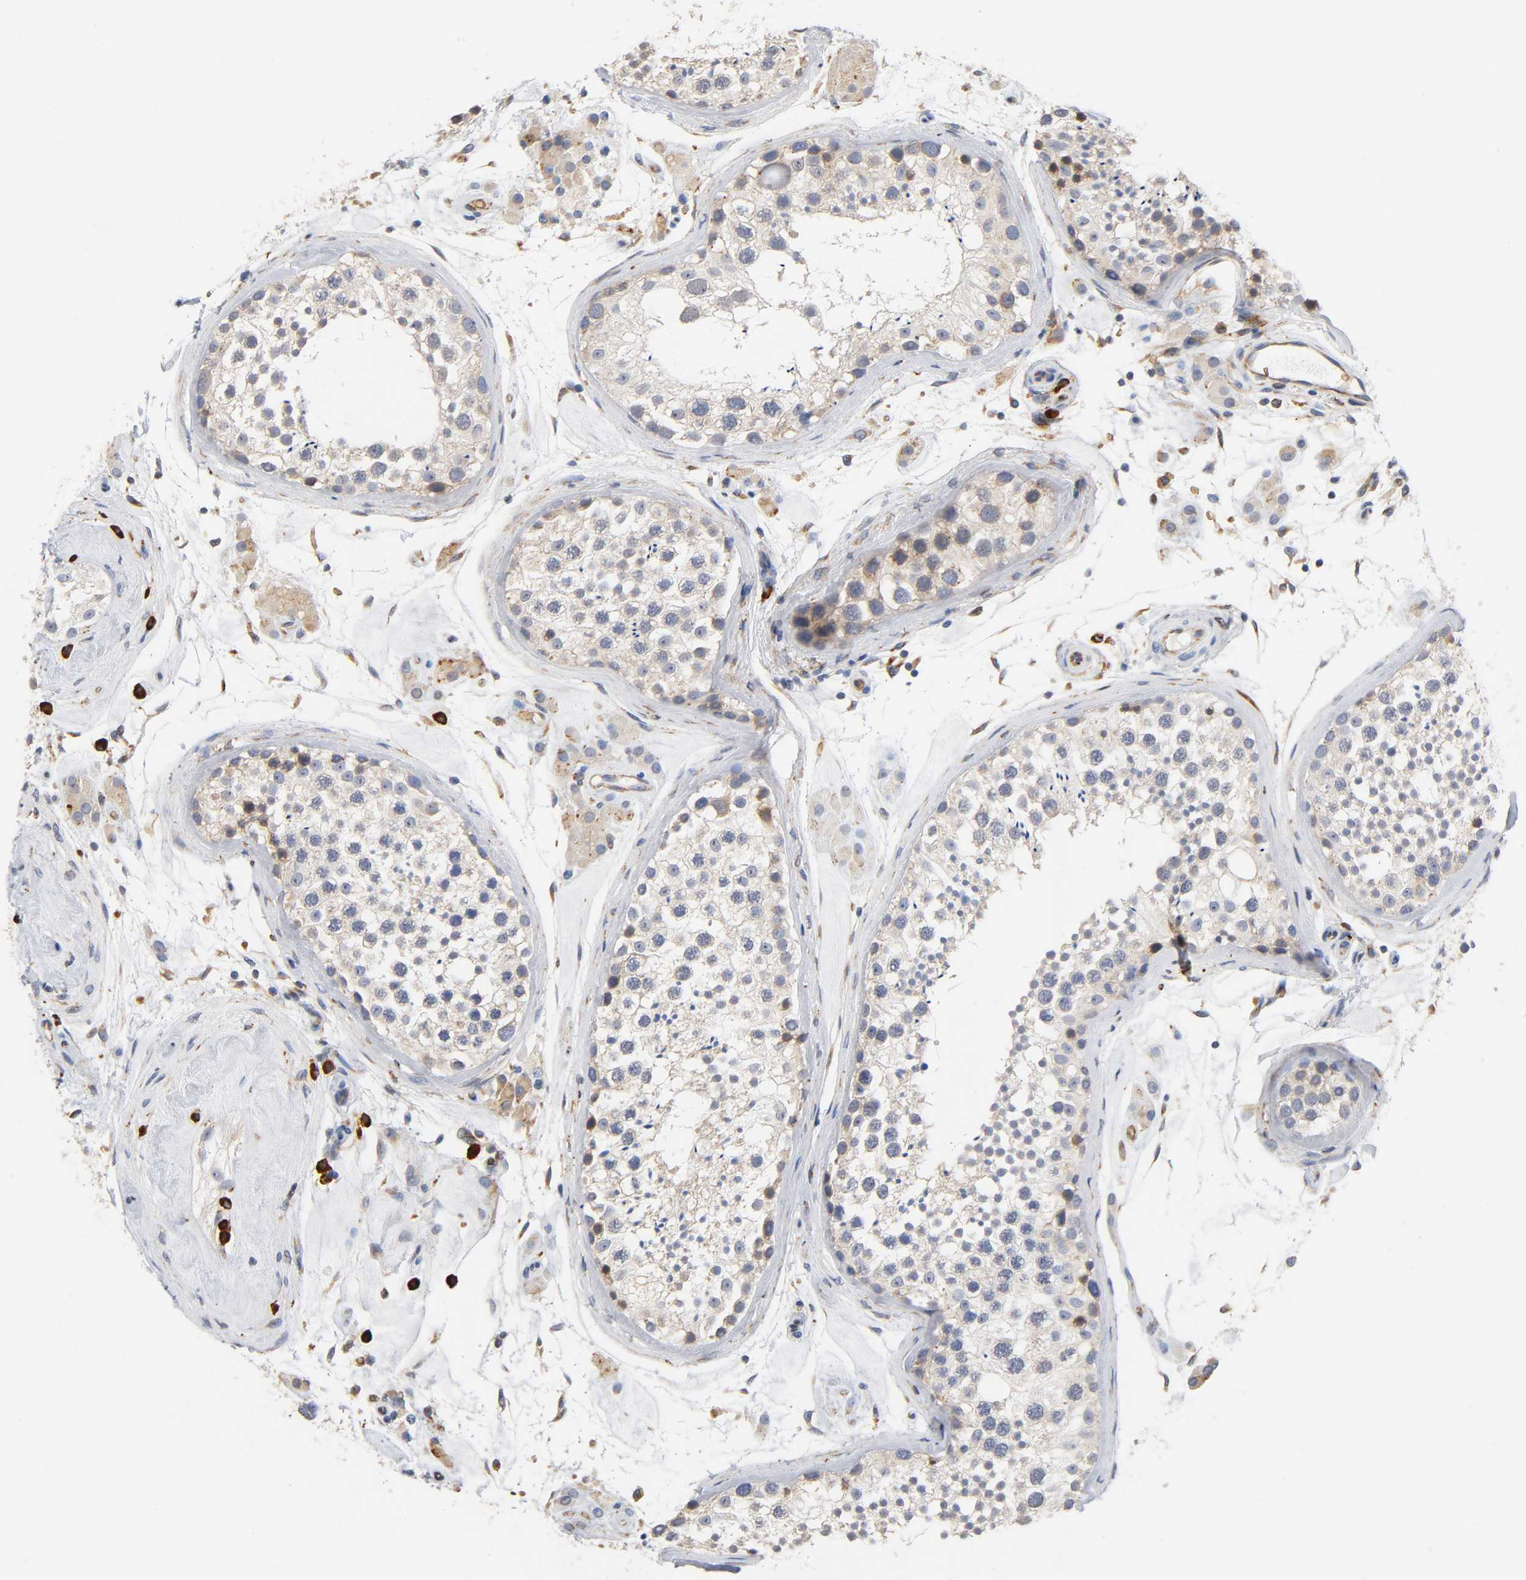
{"staining": {"intensity": "weak", "quantity": "<25%", "location": "cytoplasmic/membranous"}, "tissue": "testis", "cell_type": "Cells in seminiferous ducts", "image_type": "normal", "snomed": [{"axis": "morphology", "description": "Normal tissue, NOS"}, {"axis": "topography", "description": "Testis"}], "caption": "This micrograph is of benign testis stained with immunohistochemistry (IHC) to label a protein in brown with the nuclei are counter-stained blue. There is no positivity in cells in seminiferous ducts.", "gene": "UCKL1", "patient": {"sex": "male", "age": 46}}